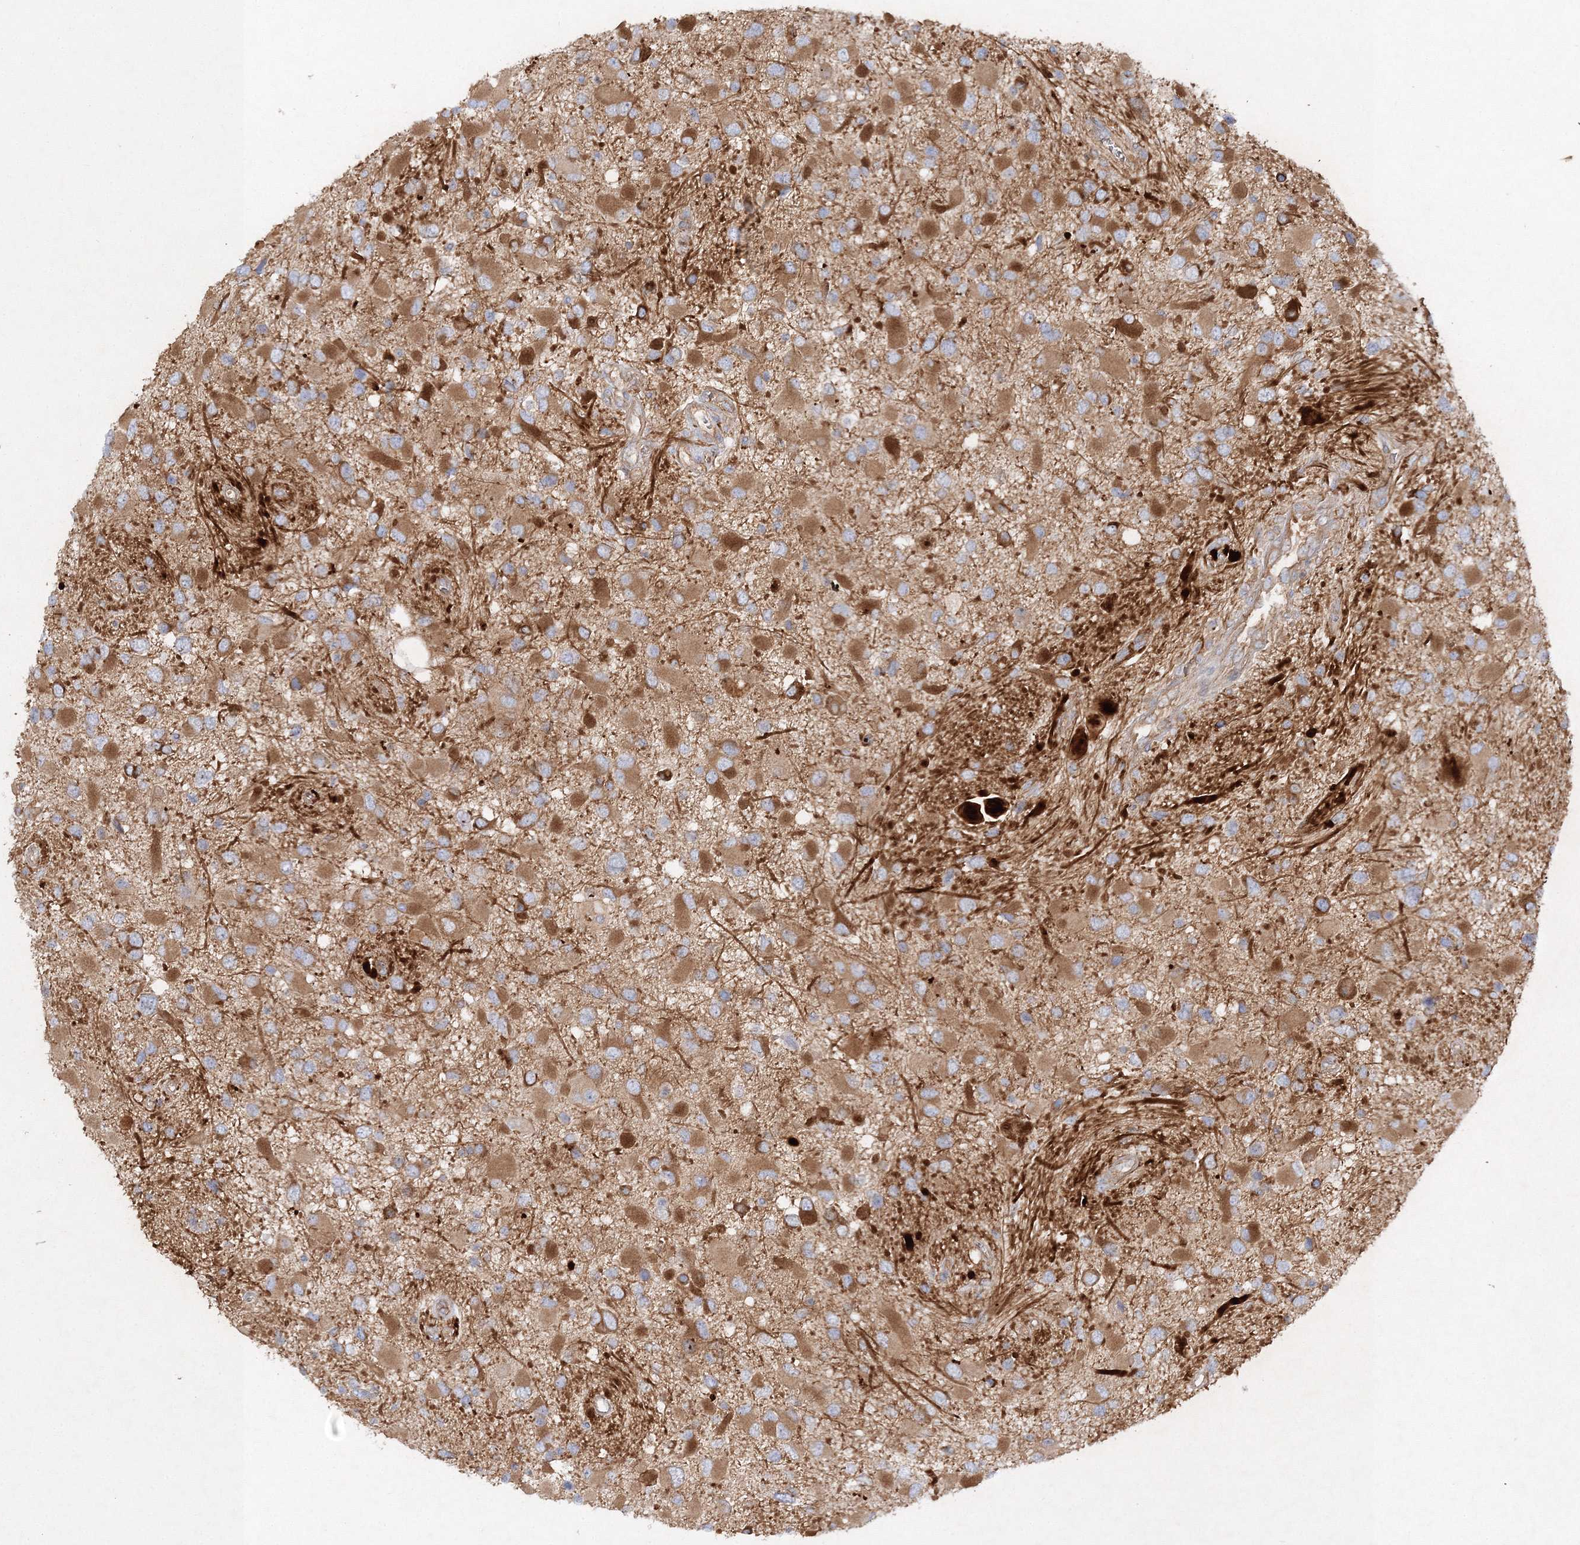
{"staining": {"intensity": "moderate", "quantity": ">75%", "location": "cytoplasmic/membranous"}, "tissue": "glioma", "cell_type": "Tumor cells", "image_type": "cancer", "snomed": [{"axis": "morphology", "description": "Glioma, malignant, High grade"}, {"axis": "topography", "description": "Brain"}], "caption": "An IHC photomicrograph of neoplastic tissue is shown. Protein staining in brown shows moderate cytoplasmic/membranous positivity in high-grade glioma (malignant) within tumor cells.", "gene": "WDR37", "patient": {"sex": "male", "age": 53}}